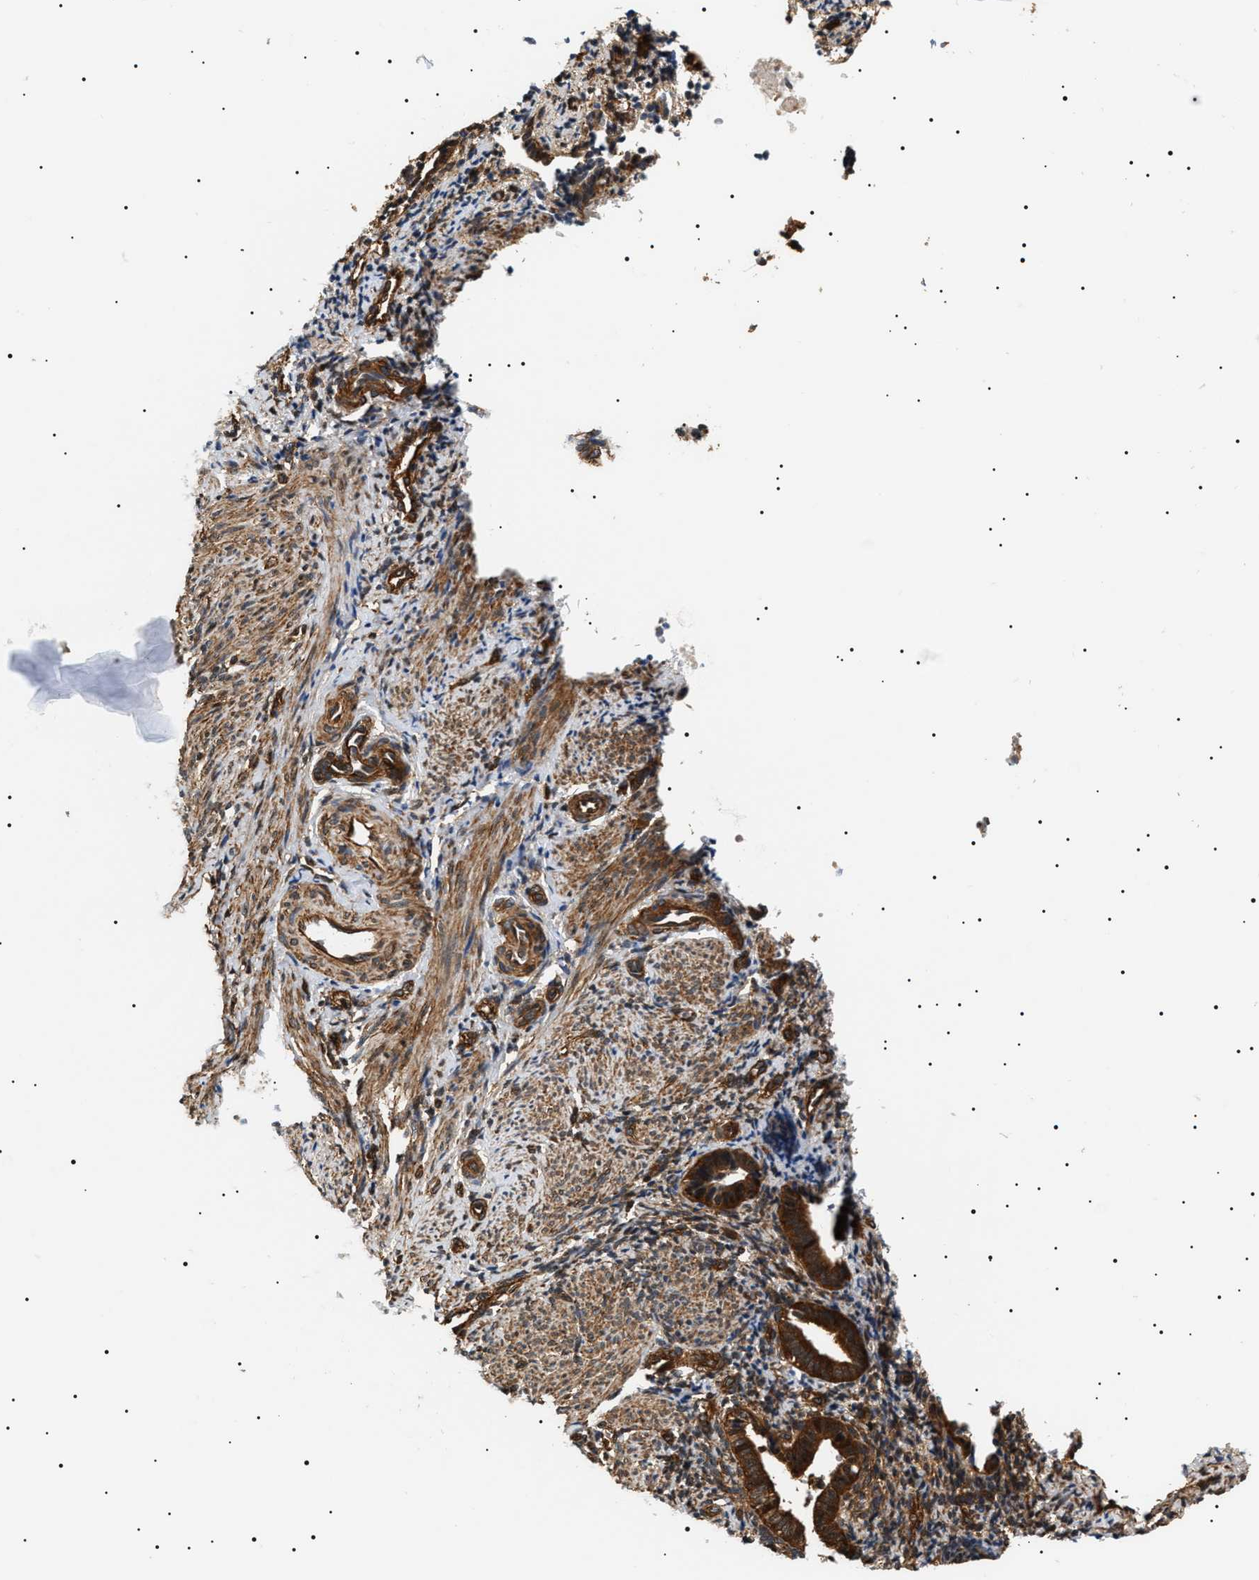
{"staining": {"intensity": "moderate", "quantity": "25%-75%", "location": "cytoplasmic/membranous"}, "tissue": "endometrium", "cell_type": "Cells in endometrial stroma", "image_type": "normal", "snomed": [{"axis": "morphology", "description": "Normal tissue, NOS"}, {"axis": "topography", "description": "Uterus"}, {"axis": "topography", "description": "Endometrium"}], "caption": "Immunohistochemistry (IHC) of benign endometrium reveals medium levels of moderate cytoplasmic/membranous staining in about 25%-75% of cells in endometrial stroma.", "gene": "SH3GLB2", "patient": {"sex": "female", "age": 33}}